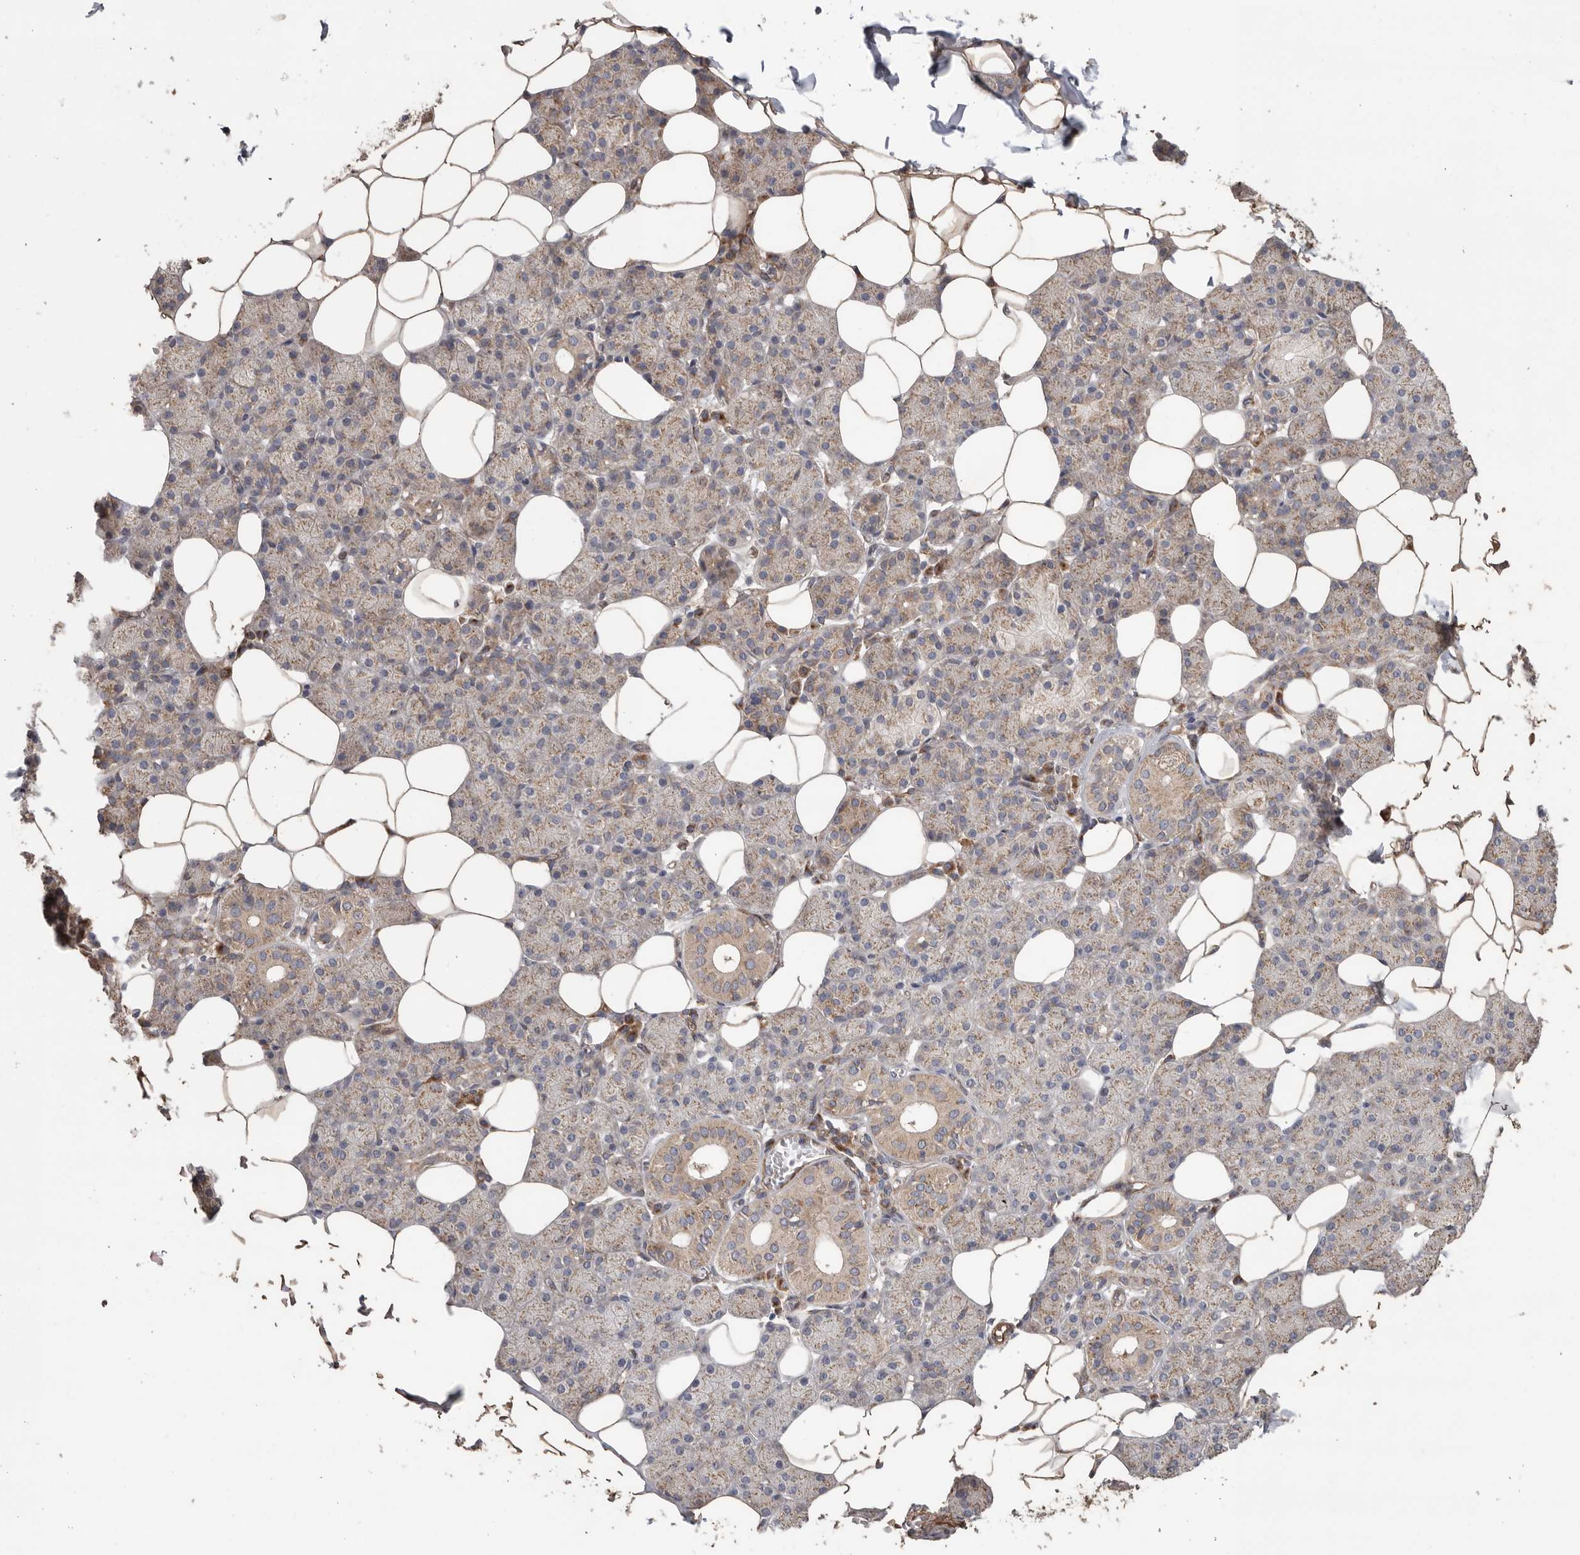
{"staining": {"intensity": "moderate", "quantity": "25%-75%", "location": "cytoplasmic/membranous"}, "tissue": "salivary gland", "cell_type": "Glandular cells", "image_type": "normal", "snomed": [{"axis": "morphology", "description": "Normal tissue, NOS"}, {"axis": "topography", "description": "Salivary gland"}], "caption": "The histopathology image displays staining of unremarkable salivary gland, revealing moderate cytoplasmic/membranous protein positivity (brown color) within glandular cells.", "gene": "PODXL2", "patient": {"sex": "female", "age": 33}}